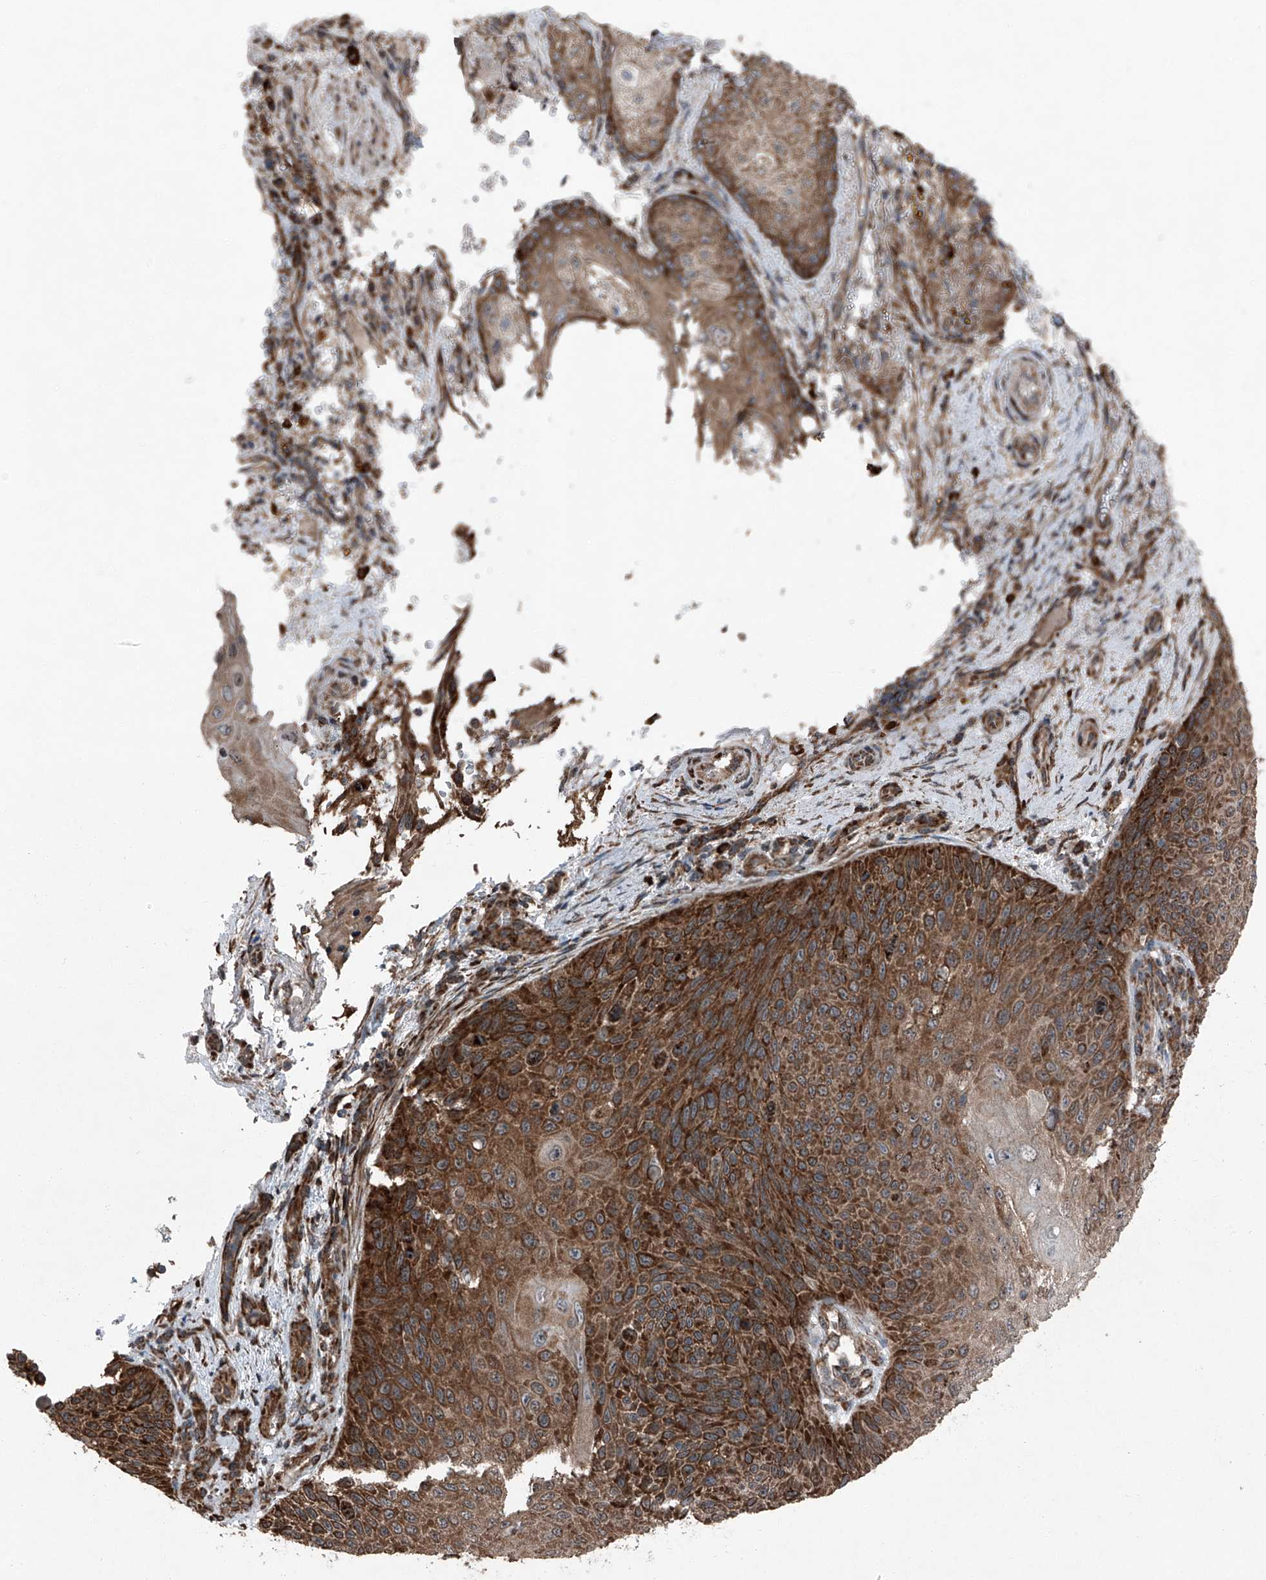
{"staining": {"intensity": "strong", "quantity": ">75%", "location": "cytoplasmic/membranous"}, "tissue": "skin cancer", "cell_type": "Tumor cells", "image_type": "cancer", "snomed": [{"axis": "morphology", "description": "Squamous cell carcinoma, NOS"}, {"axis": "topography", "description": "Skin"}], "caption": "Squamous cell carcinoma (skin) tissue displays strong cytoplasmic/membranous staining in approximately >75% of tumor cells, visualized by immunohistochemistry.", "gene": "LIMK1", "patient": {"sex": "female", "age": 88}}